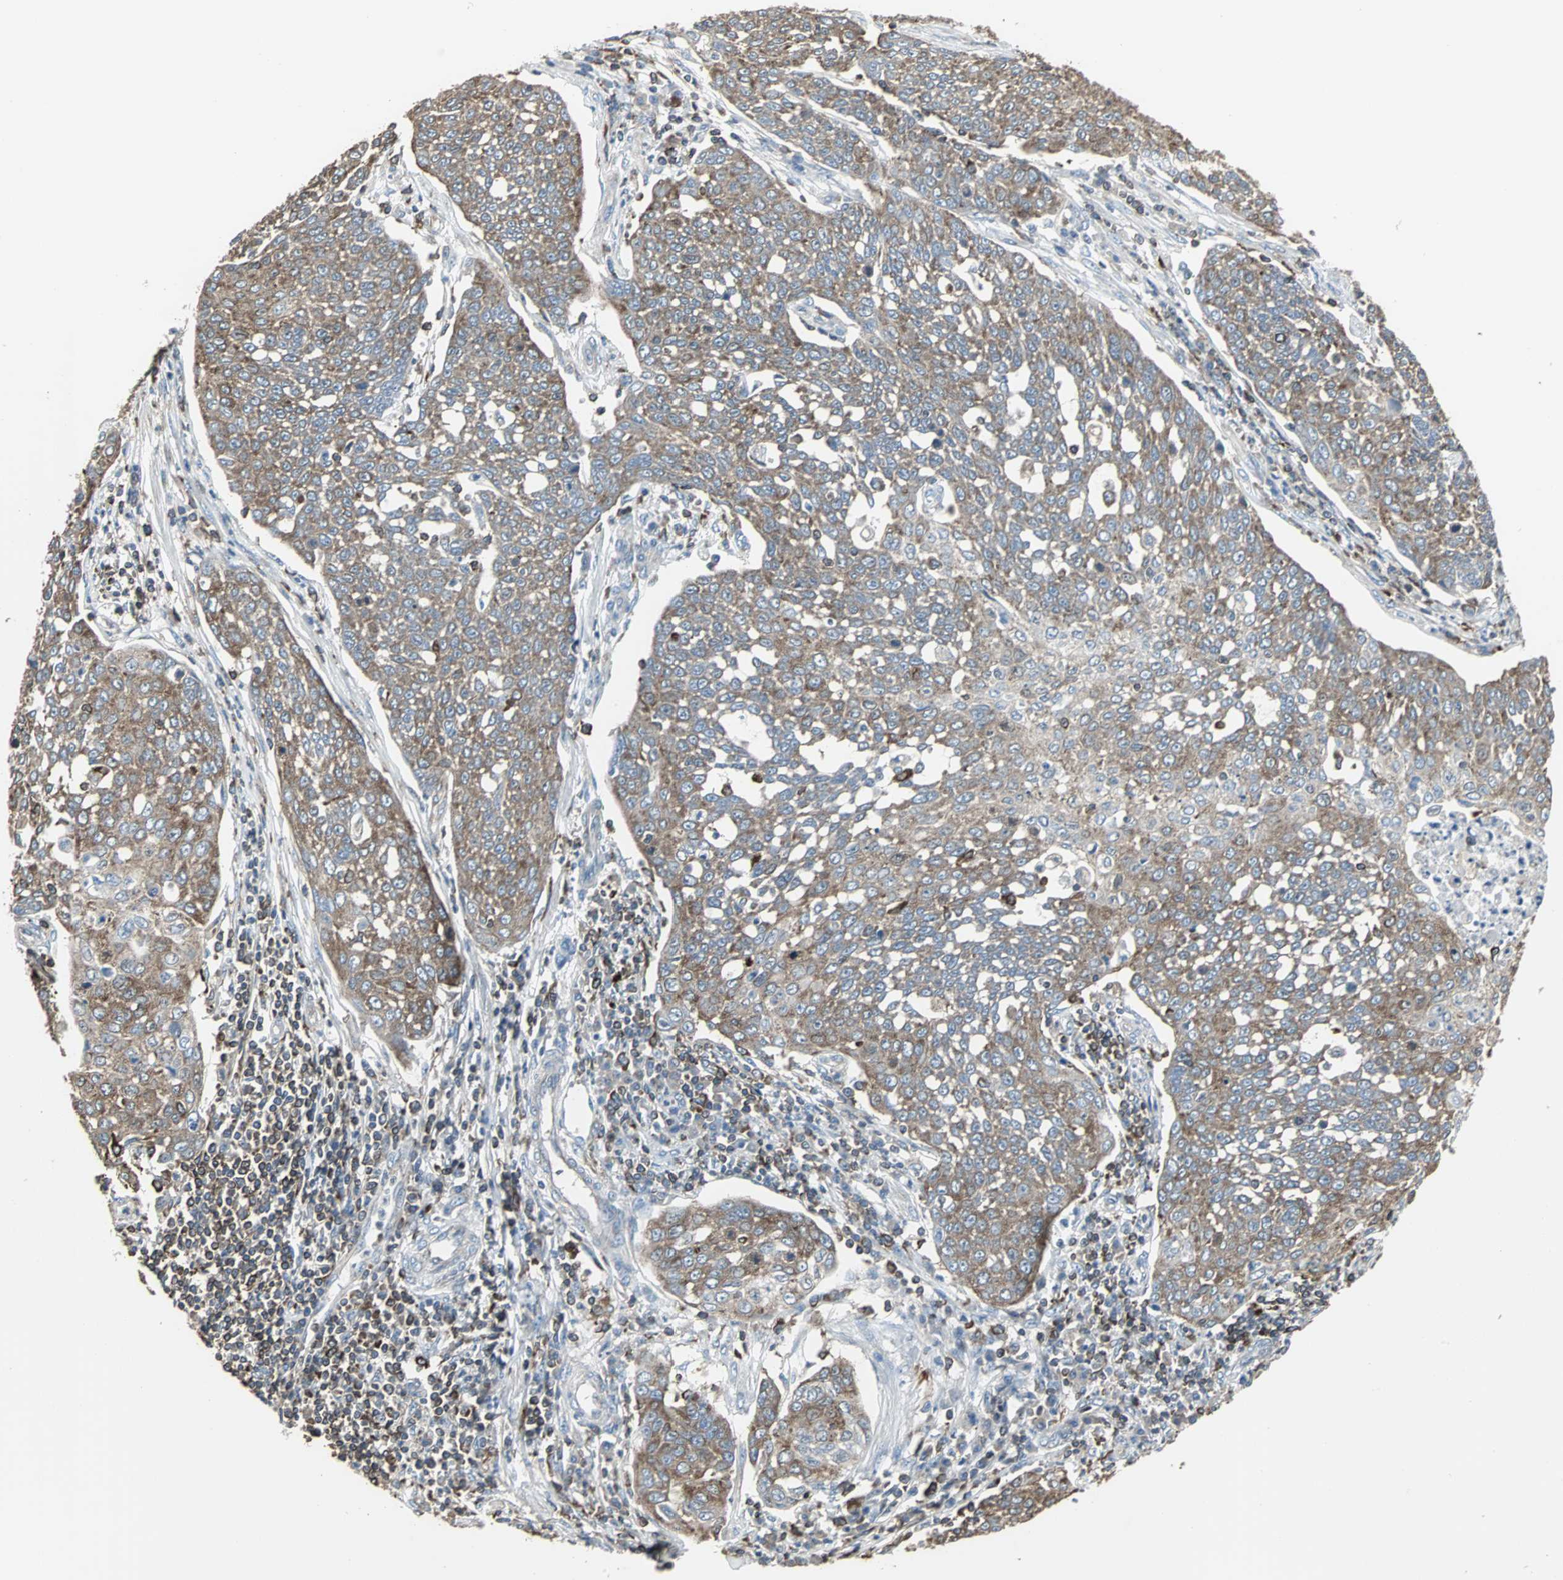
{"staining": {"intensity": "moderate", "quantity": ">75%", "location": "cytoplasmic/membranous"}, "tissue": "cervical cancer", "cell_type": "Tumor cells", "image_type": "cancer", "snomed": [{"axis": "morphology", "description": "Squamous cell carcinoma, NOS"}, {"axis": "topography", "description": "Cervix"}], "caption": "This micrograph shows immunohistochemistry staining of cervical squamous cell carcinoma, with medium moderate cytoplasmic/membranous expression in approximately >75% of tumor cells.", "gene": "LRRFIP1", "patient": {"sex": "female", "age": 34}}